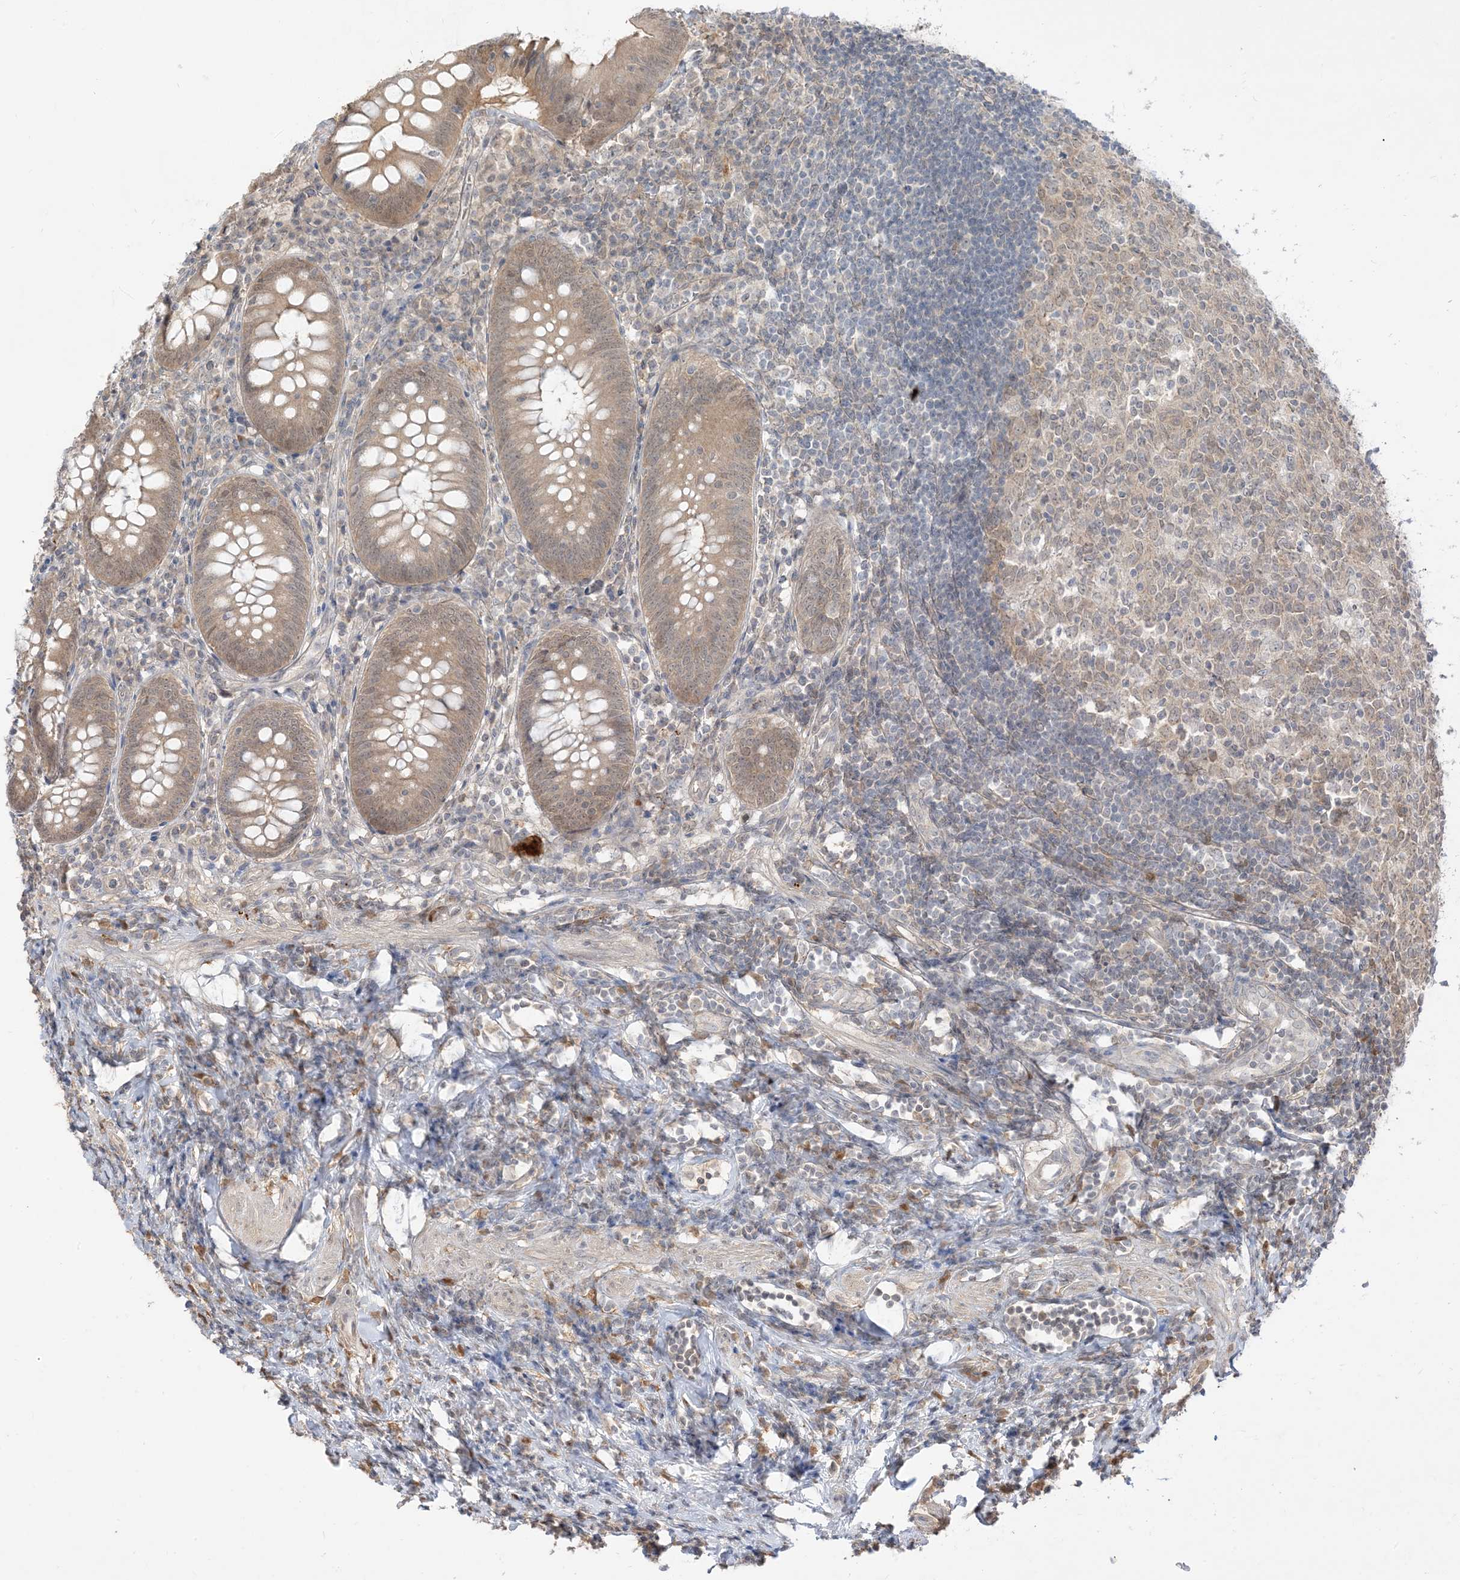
{"staining": {"intensity": "moderate", "quantity": ">75%", "location": "cytoplasmic/membranous"}, "tissue": "appendix", "cell_type": "Glandular cells", "image_type": "normal", "snomed": [{"axis": "morphology", "description": "Normal tissue, NOS"}, {"axis": "topography", "description": "Appendix"}], "caption": "The micrograph demonstrates staining of benign appendix, revealing moderate cytoplasmic/membranous protein staining (brown color) within glandular cells.", "gene": "TBCC", "patient": {"sex": "female", "age": 54}}